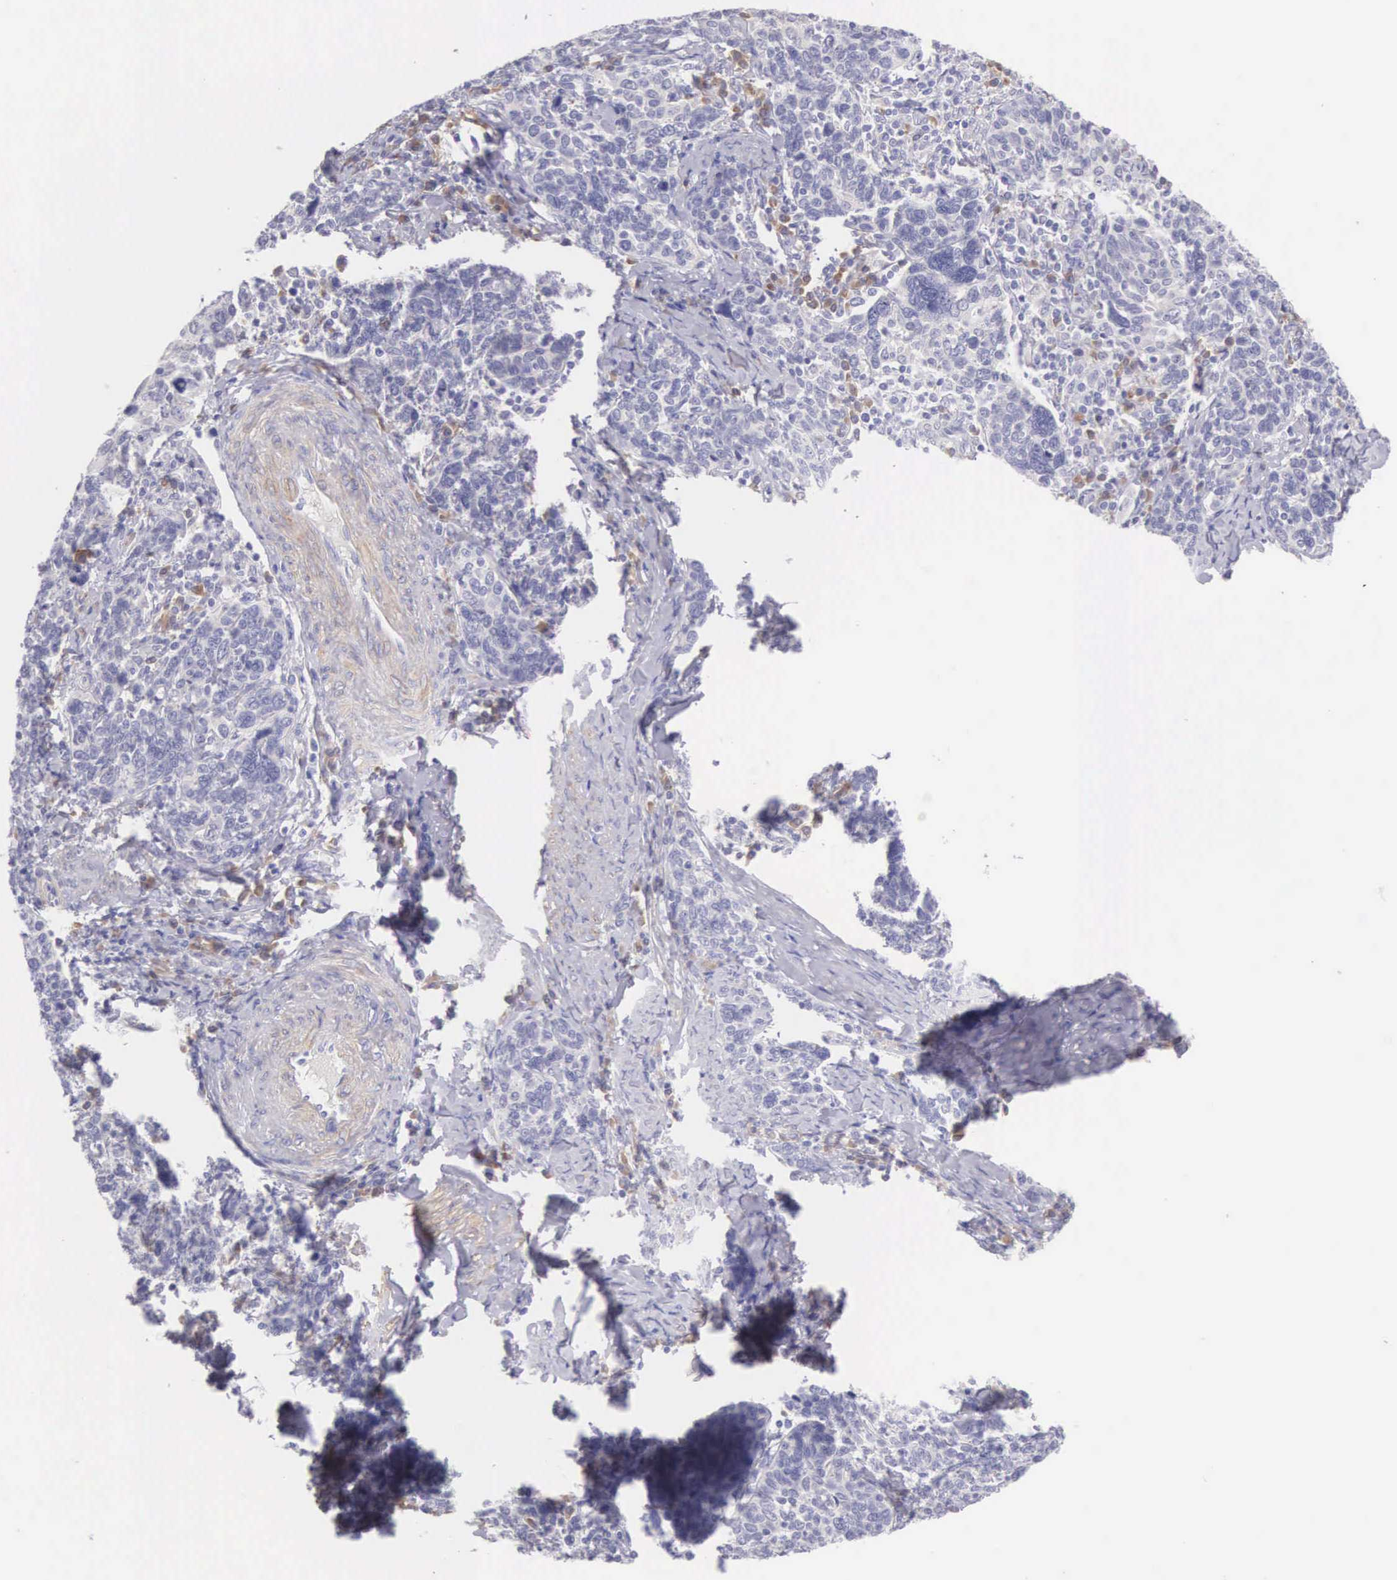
{"staining": {"intensity": "weak", "quantity": "<25%", "location": "cytoplasmic/membranous"}, "tissue": "cervical cancer", "cell_type": "Tumor cells", "image_type": "cancer", "snomed": [{"axis": "morphology", "description": "Squamous cell carcinoma, NOS"}, {"axis": "topography", "description": "Cervix"}], "caption": "Protein analysis of cervical squamous cell carcinoma demonstrates no significant expression in tumor cells. (DAB (3,3'-diaminobenzidine) immunohistochemistry (IHC) visualized using brightfield microscopy, high magnification).", "gene": "ARFGAP3", "patient": {"sex": "female", "age": 41}}